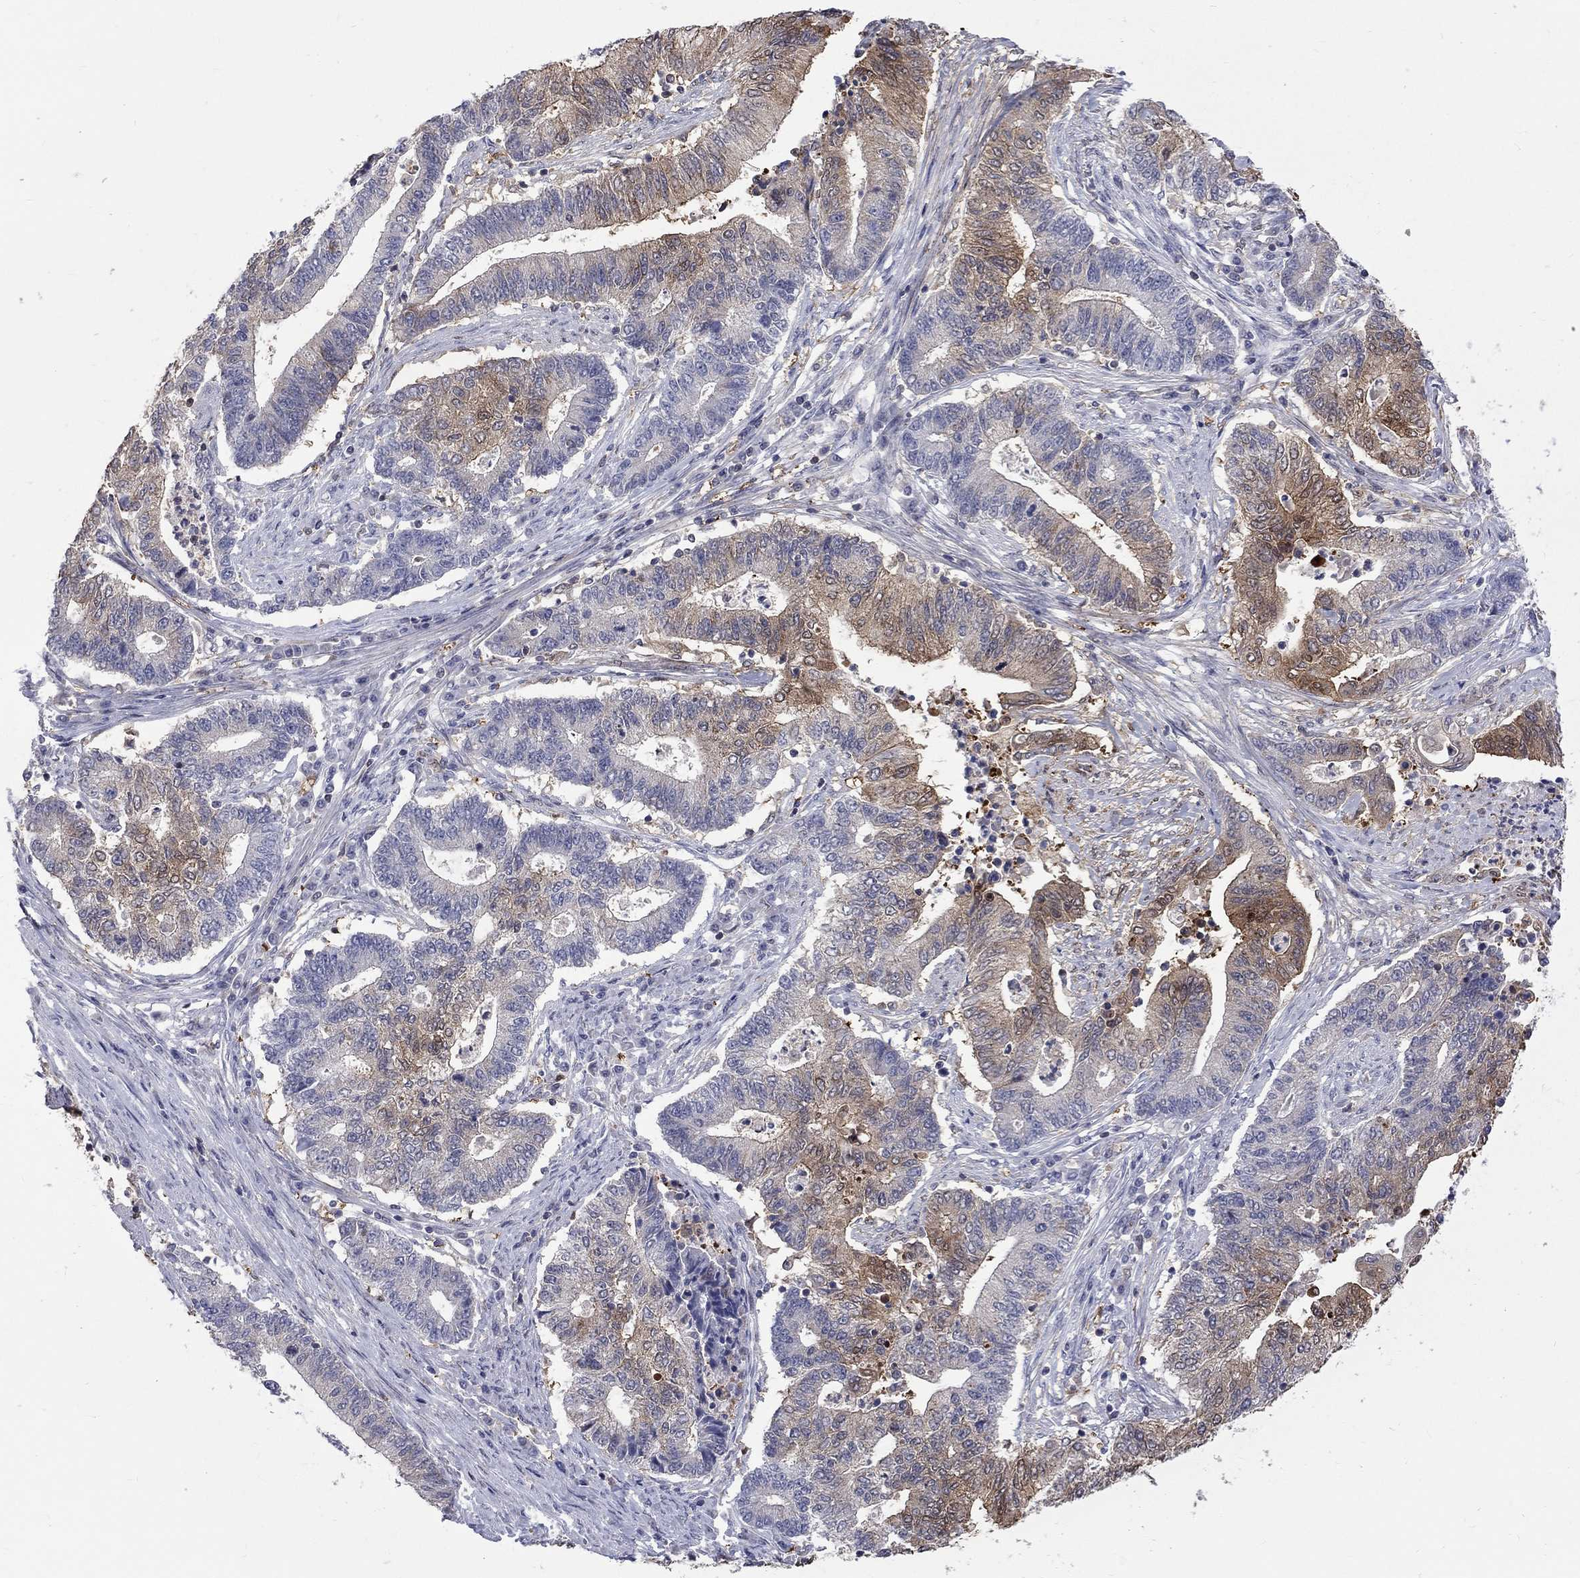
{"staining": {"intensity": "moderate", "quantity": "<25%", "location": "cytoplasmic/membranous"}, "tissue": "endometrial cancer", "cell_type": "Tumor cells", "image_type": "cancer", "snomed": [{"axis": "morphology", "description": "Adenocarcinoma, NOS"}, {"axis": "topography", "description": "Uterus"}, {"axis": "topography", "description": "Endometrium"}], "caption": "Endometrial cancer stained with immunohistochemistry (IHC) reveals moderate cytoplasmic/membranous positivity in about <25% of tumor cells. Ihc stains the protein of interest in brown and the nuclei are stained blue.", "gene": "HKDC1", "patient": {"sex": "female", "age": 54}}